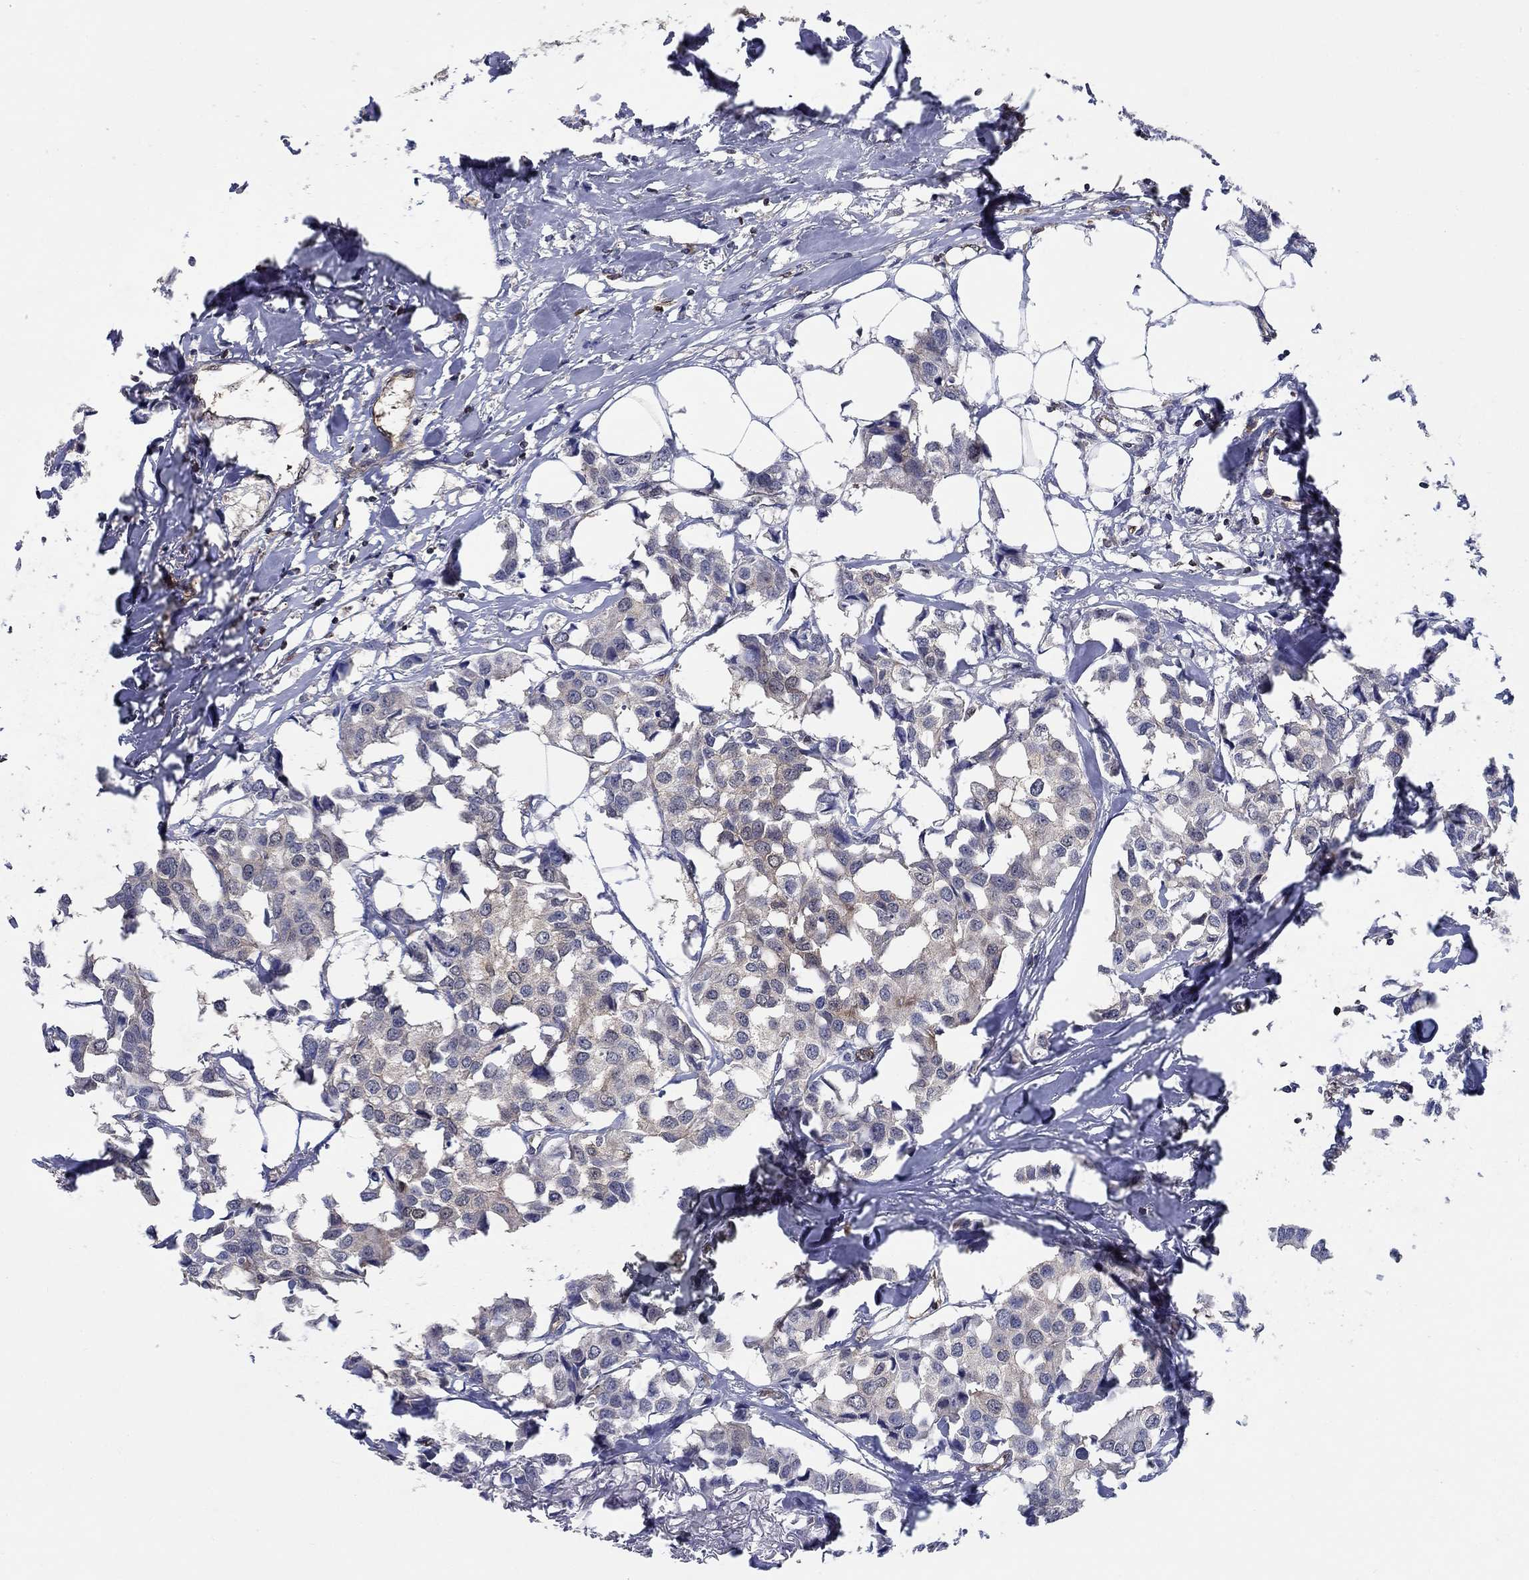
{"staining": {"intensity": "weak", "quantity": "<25%", "location": "cytoplasmic/membranous"}, "tissue": "breast cancer", "cell_type": "Tumor cells", "image_type": "cancer", "snomed": [{"axis": "morphology", "description": "Duct carcinoma"}, {"axis": "topography", "description": "Breast"}], "caption": "Tumor cells show no significant protein expression in breast invasive ductal carcinoma. Nuclei are stained in blue.", "gene": "AGFG2", "patient": {"sex": "female", "age": 80}}